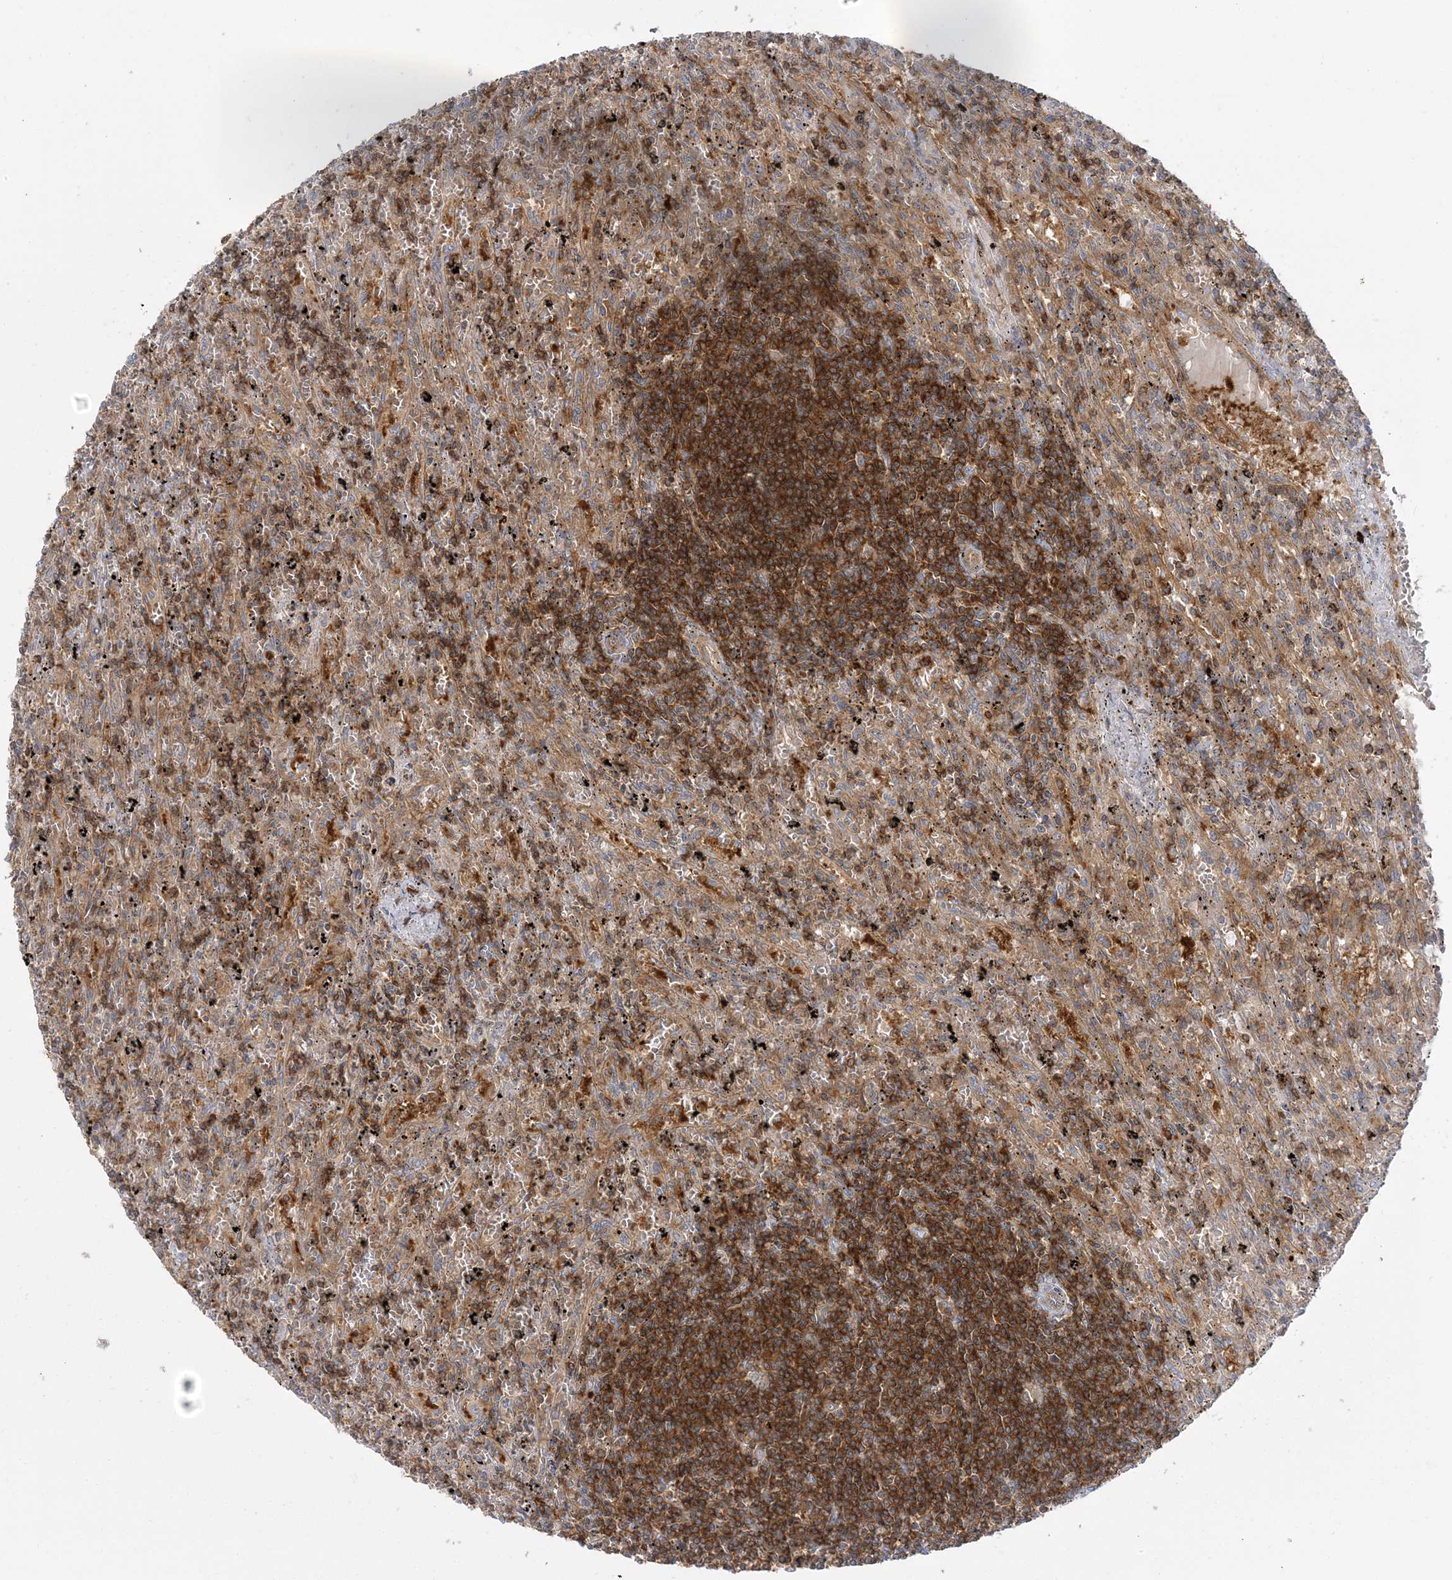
{"staining": {"intensity": "strong", "quantity": ">75%", "location": "cytoplasmic/membranous"}, "tissue": "lymphoma", "cell_type": "Tumor cells", "image_type": "cancer", "snomed": [{"axis": "morphology", "description": "Malignant lymphoma, non-Hodgkin's type, Low grade"}, {"axis": "topography", "description": "Spleen"}], "caption": "Malignant lymphoma, non-Hodgkin's type (low-grade) stained with DAB IHC demonstrates high levels of strong cytoplasmic/membranous expression in approximately >75% of tumor cells.", "gene": "STAM", "patient": {"sex": "male", "age": 76}}